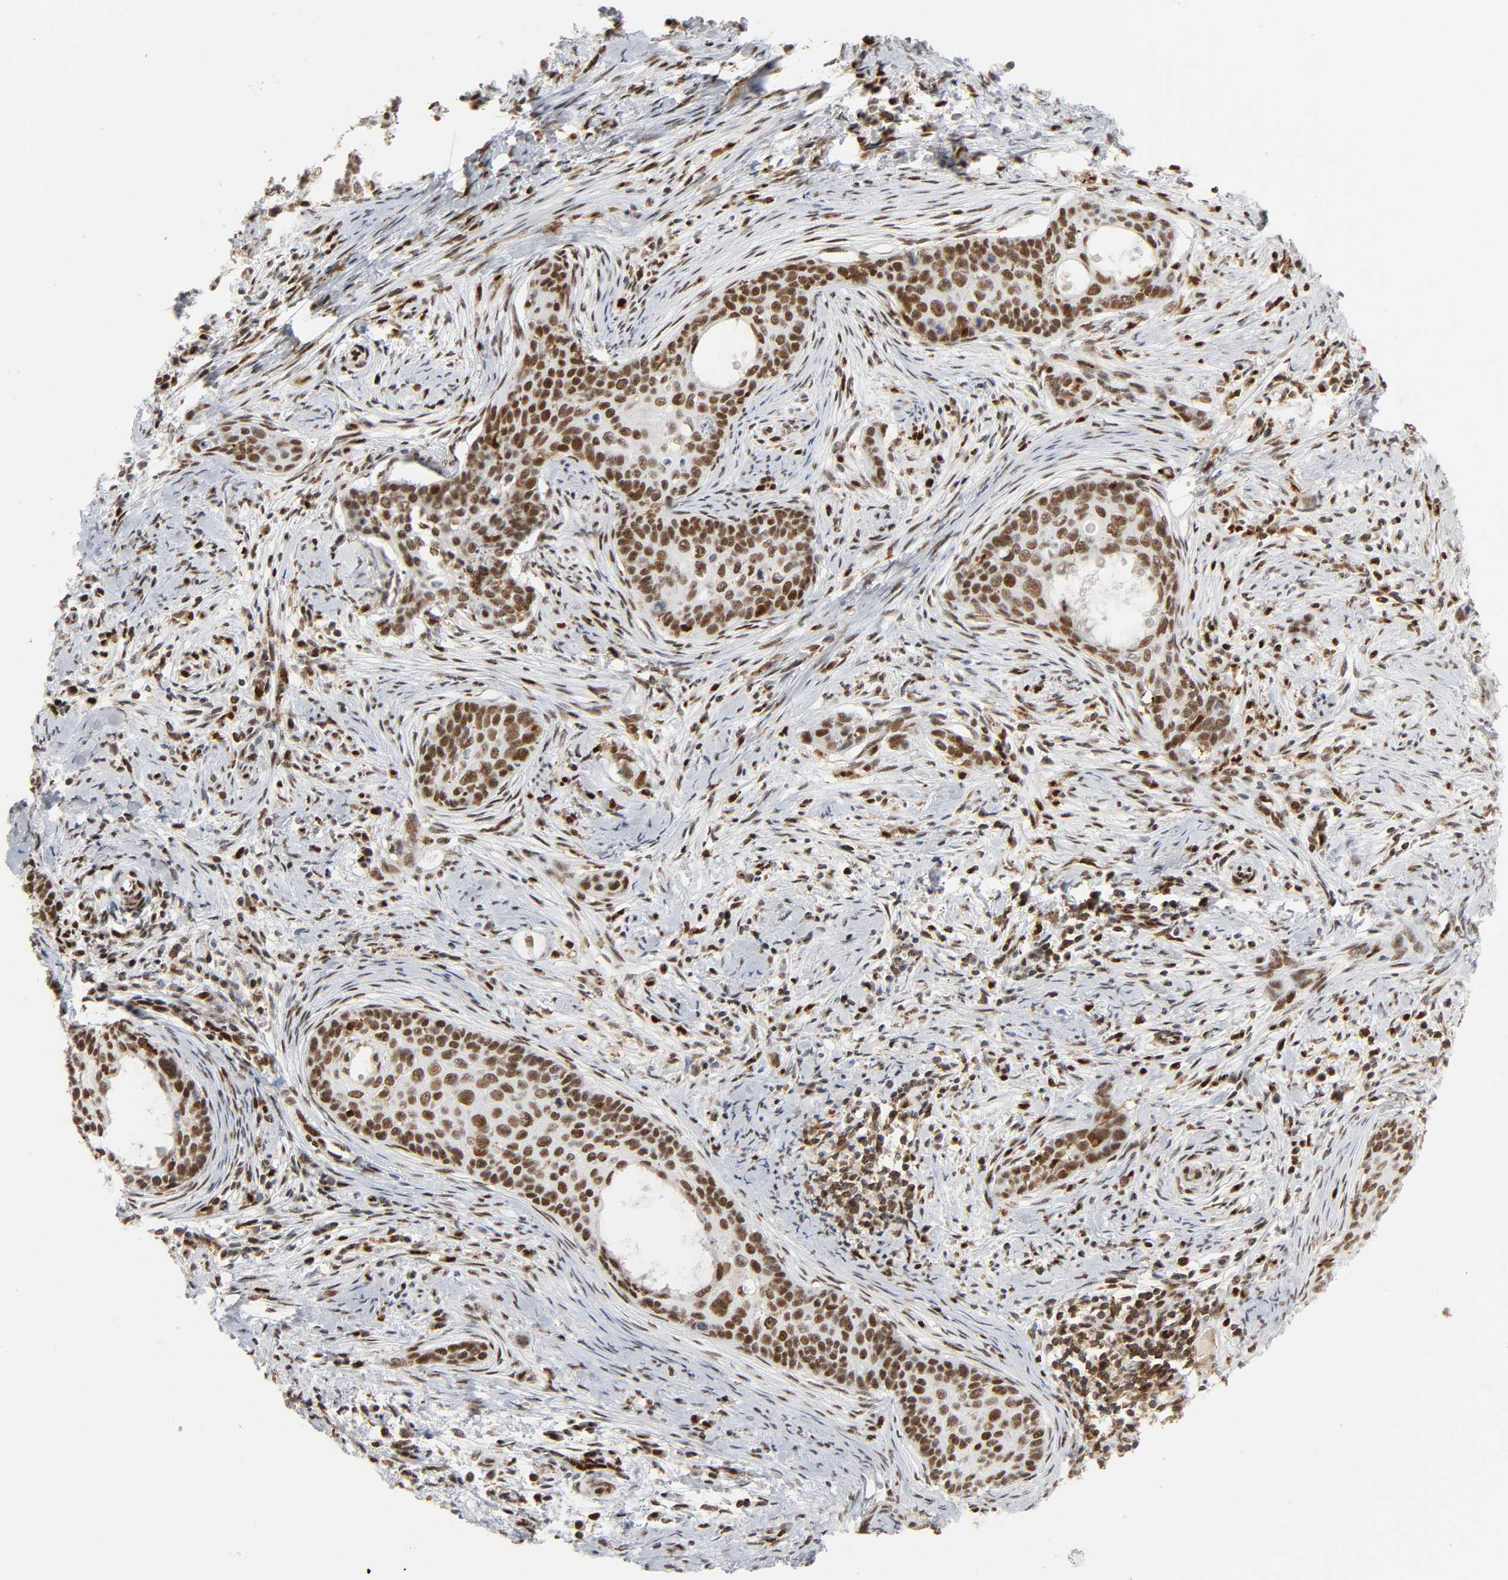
{"staining": {"intensity": "moderate", "quantity": ">75%", "location": "nuclear"}, "tissue": "cervical cancer", "cell_type": "Tumor cells", "image_type": "cancer", "snomed": [{"axis": "morphology", "description": "Squamous cell carcinoma, NOS"}, {"axis": "topography", "description": "Cervix"}], "caption": "Immunohistochemical staining of squamous cell carcinoma (cervical) reveals medium levels of moderate nuclear positivity in about >75% of tumor cells. The staining was performed using DAB to visualize the protein expression in brown, while the nuclei were stained in blue with hematoxylin (Magnification: 20x).", "gene": "WAS", "patient": {"sex": "female", "age": 33}}